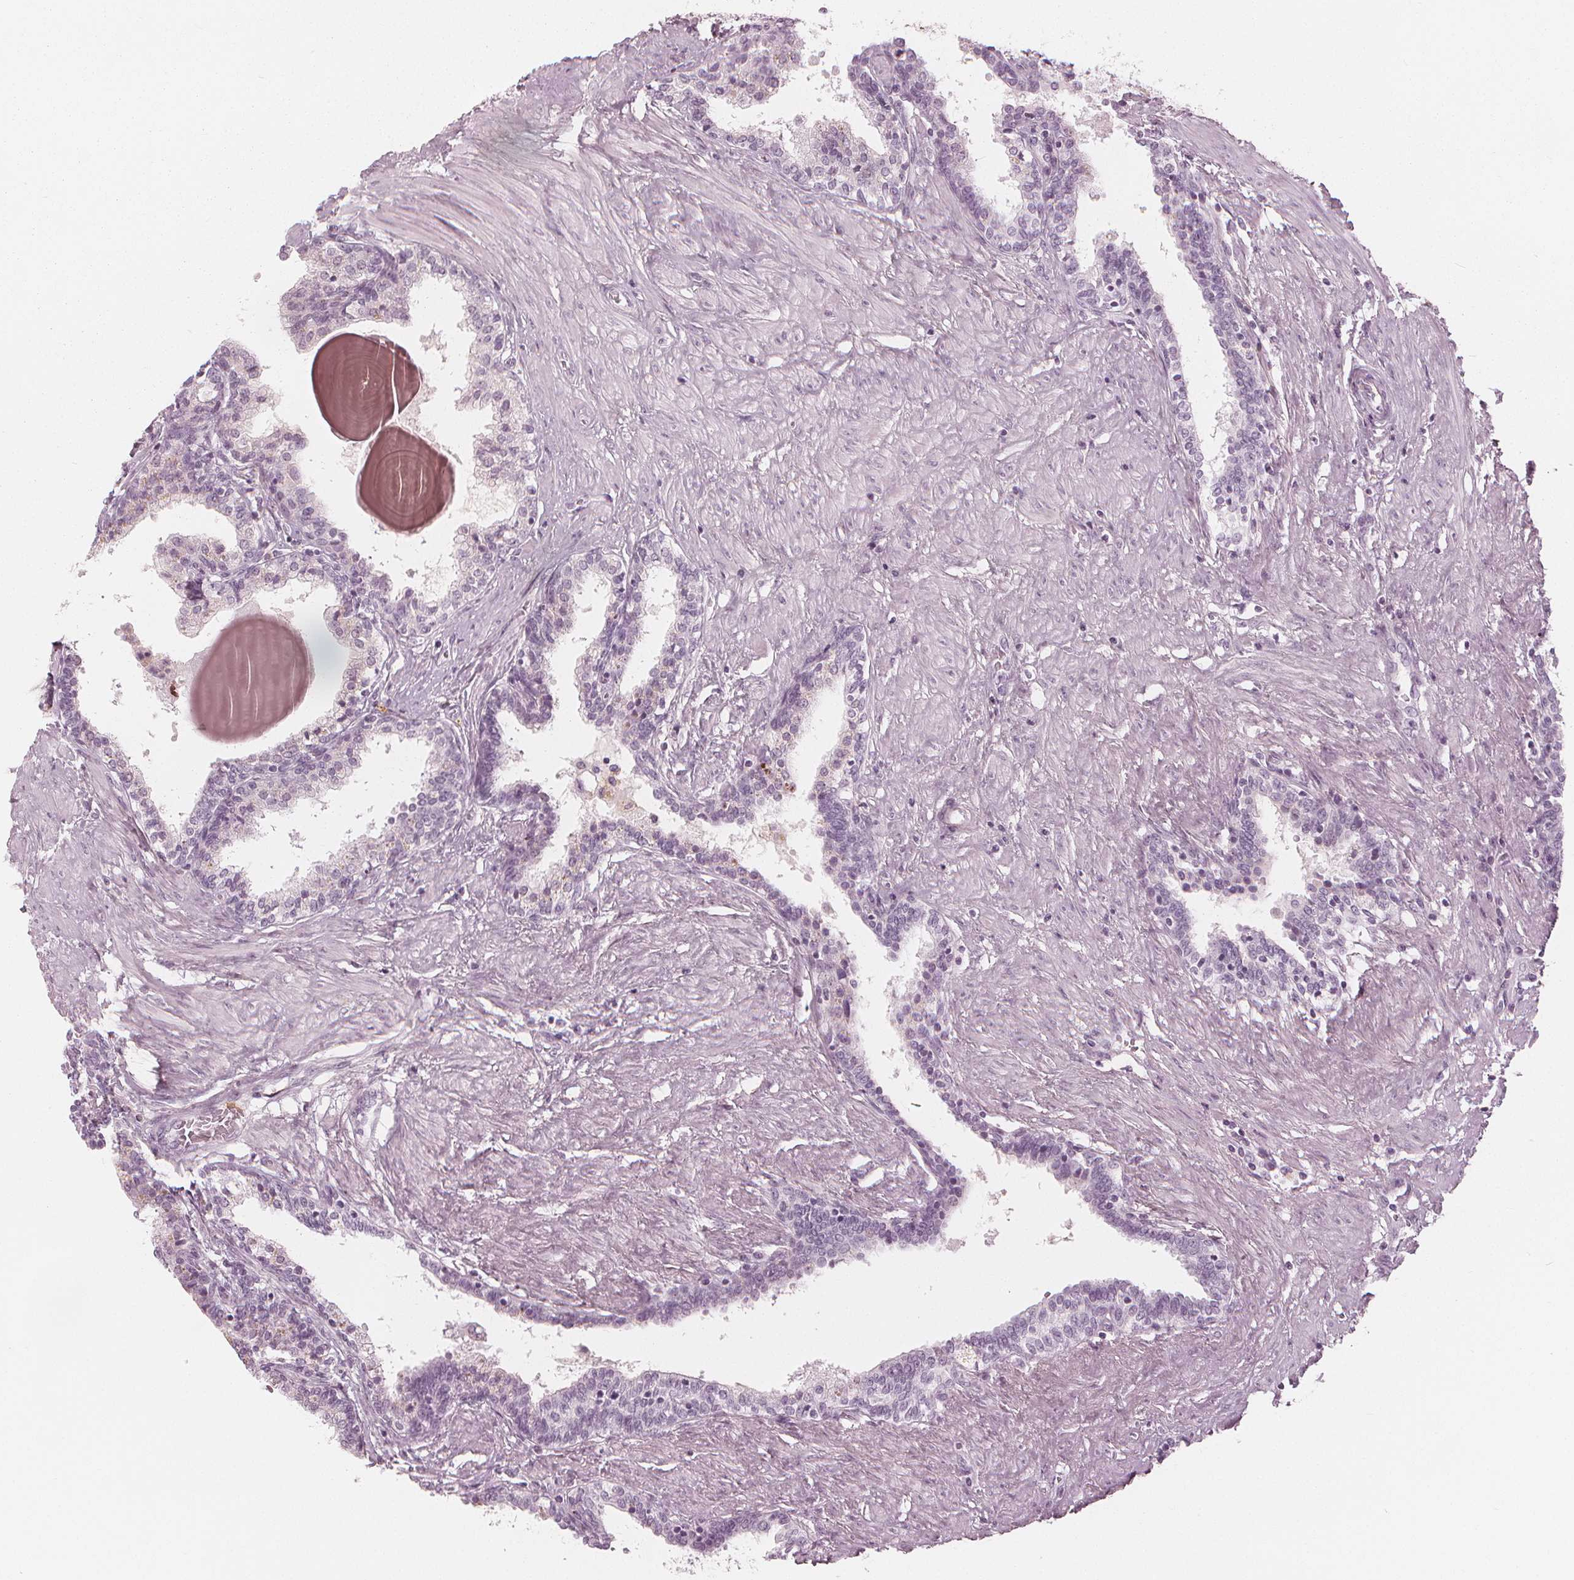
{"staining": {"intensity": "negative", "quantity": "none", "location": "none"}, "tissue": "prostate", "cell_type": "Glandular cells", "image_type": "normal", "snomed": [{"axis": "morphology", "description": "Normal tissue, NOS"}, {"axis": "topography", "description": "Prostate"}], "caption": "A histopathology image of human prostate is negative for staining in glandular cells. (IHC, brightfield microscopy, high magnification).", "gene": "PAEP", "patient": {"sex": "male", "age": 55}}